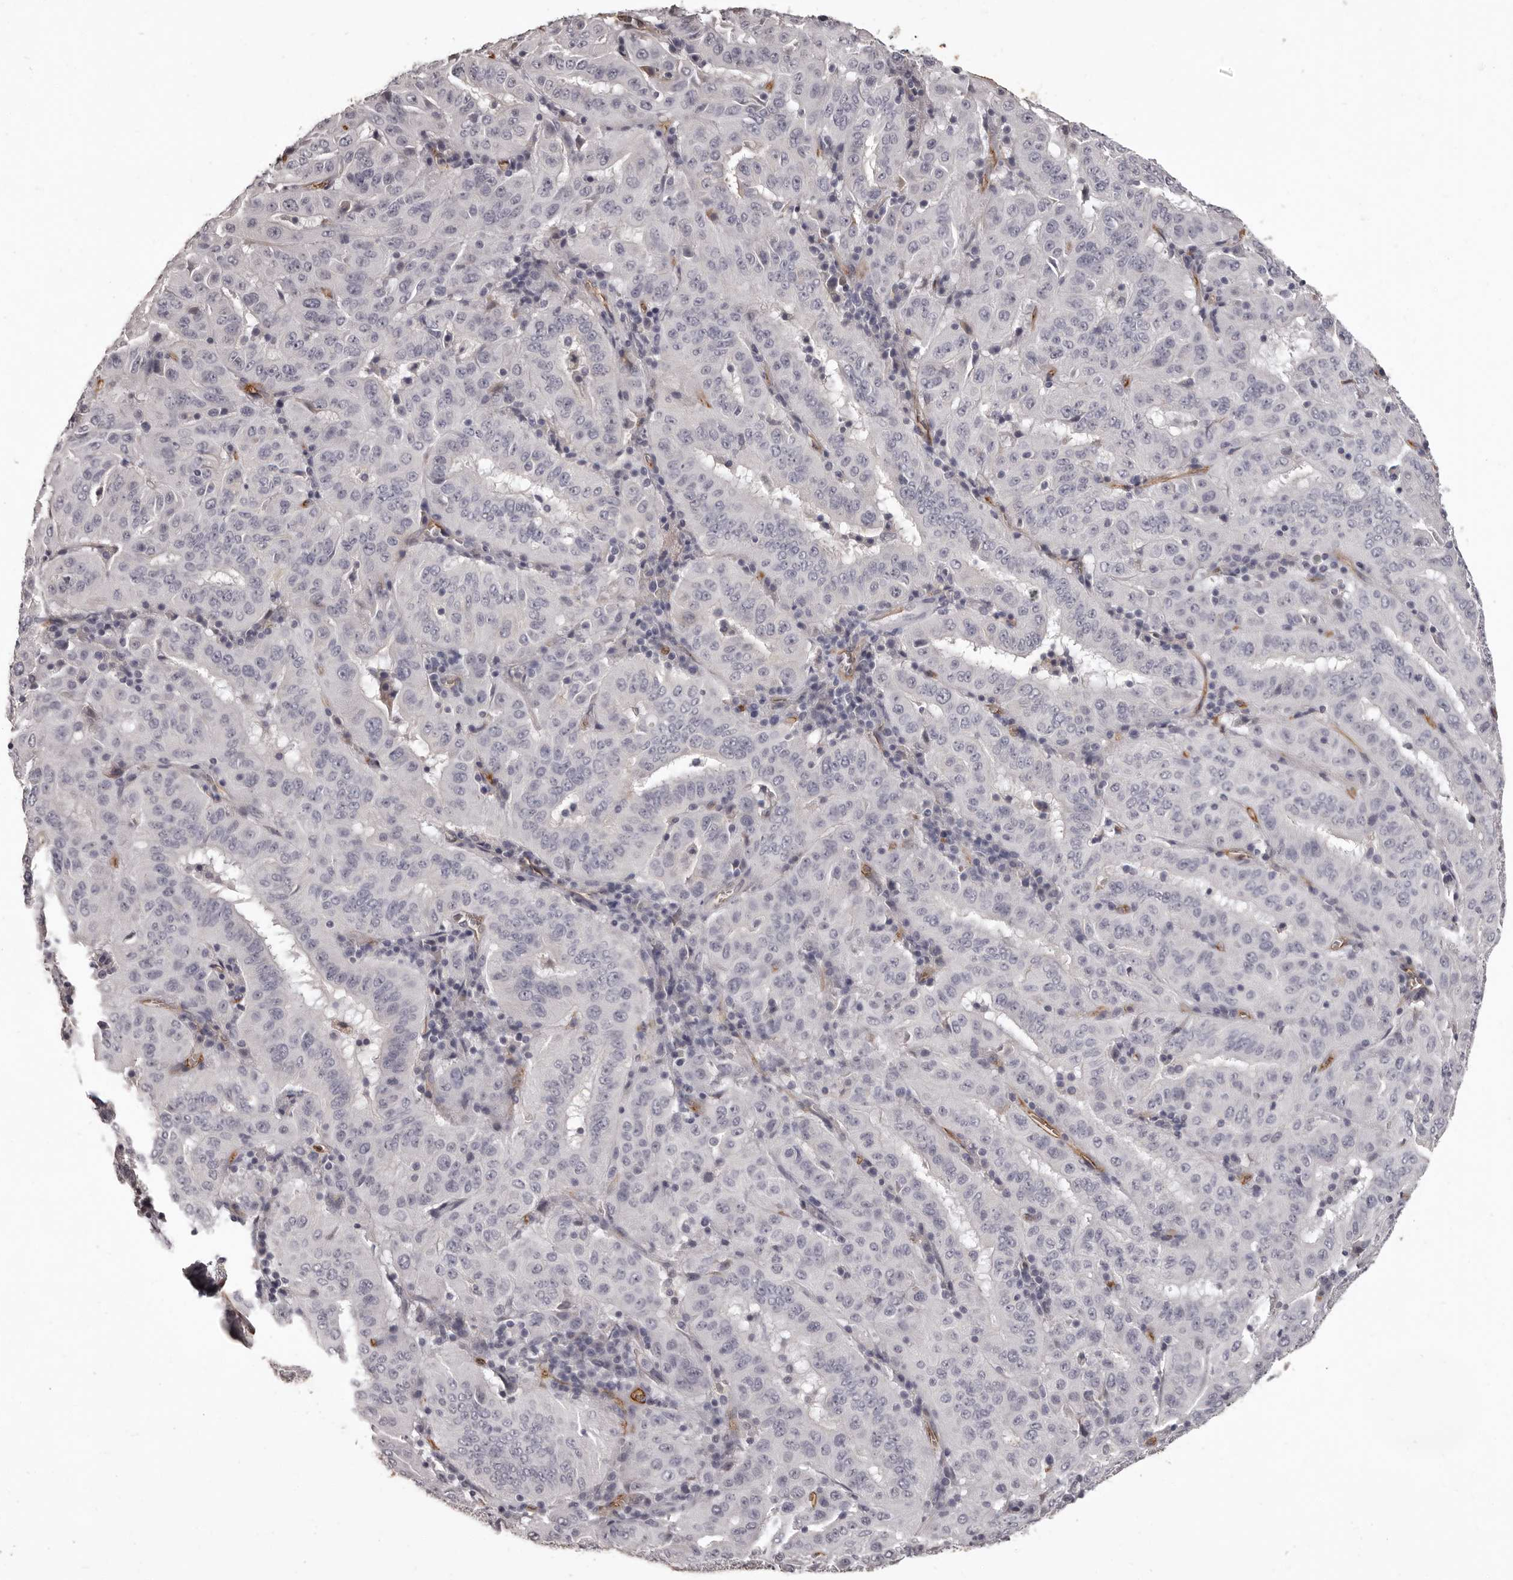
{"staining": {"intensity": "negative", "quantity": "none", "location": "none"}, "tissue": "pancreatic cancer", "cell_type": "Tumor cells", "image_type": "cancer", "snomed": [{"axis": "morphology", "description": "Adenocarcinoma, NOS"}, {"axis": "topography", "description": "Pancreas"}], "caption": "A high-resolution histopathology image shows immunohistochemistry (IHC) staining of adenocarcinoma (pancreatic), which displays no significant positivity in tumor cells. (DAB immunohistochemistry (IHC) visualized using brightfield microscopy, high magnification).", "gene": "GPR78", "patient": {"sex": "male", "age": 63}}